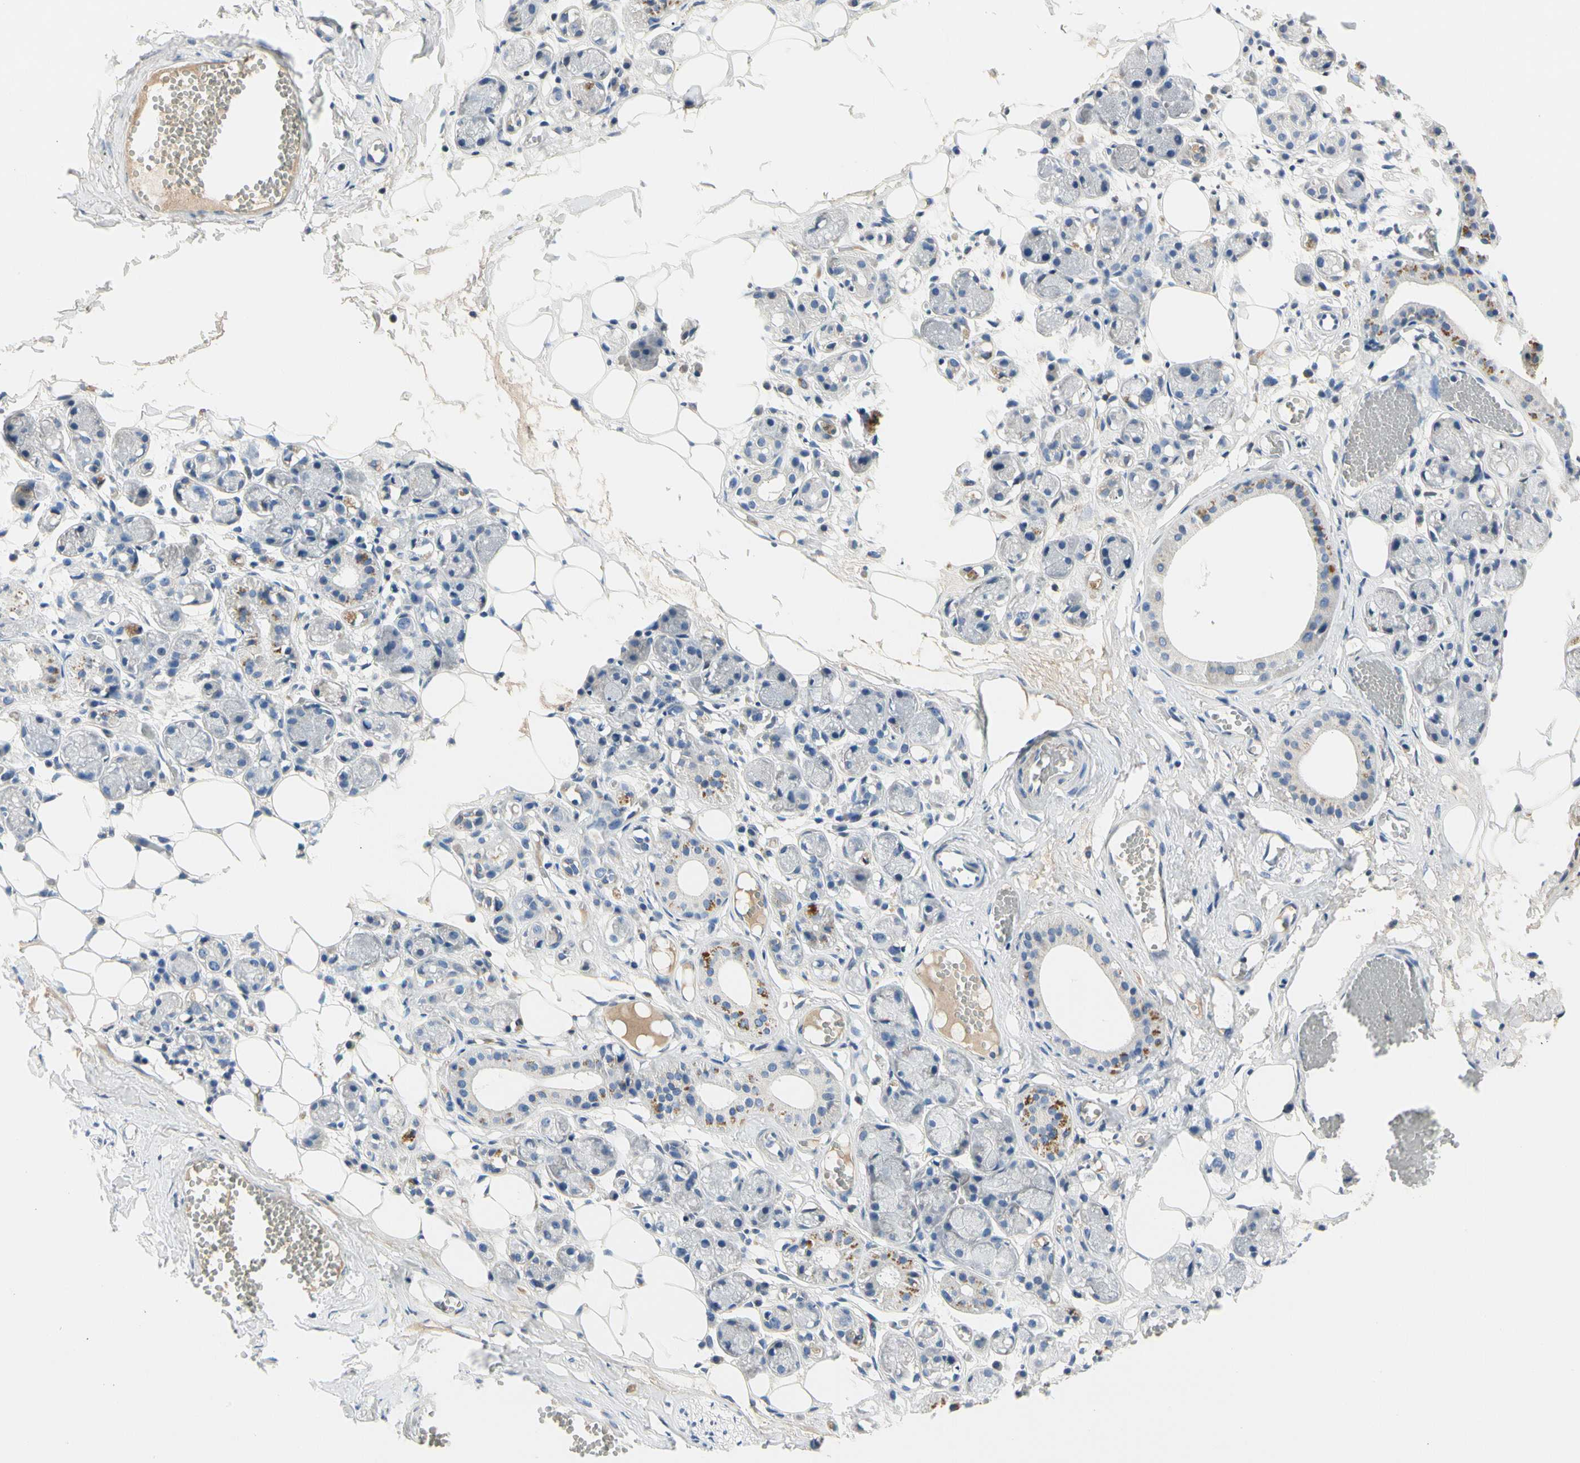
{"staining": {"intensity": "negative", "quantity": "none", "location": "none"}, "tissue": "adipose tissue", "cell_type": "Adipocytes", "image_type": "normal", "snomed": [{"axis": "morphology", "description": "Normal tissue, NOS"}, {"axis": "morphology", "description": "Inflammation, NOS"}, {"axis": "topography", "description": "Vascular tissue"}, {"axis": "topography", "description": "Salivary gland"}], "caption": "Adipocytes are negative for protein expression in normal human adipose tissue. (DAB (3,3'-diaminobenzidine) immunohistochemistry, high magnification).", "gene": "ECRG4", "patient": {"sex": "female", "age": 75}}